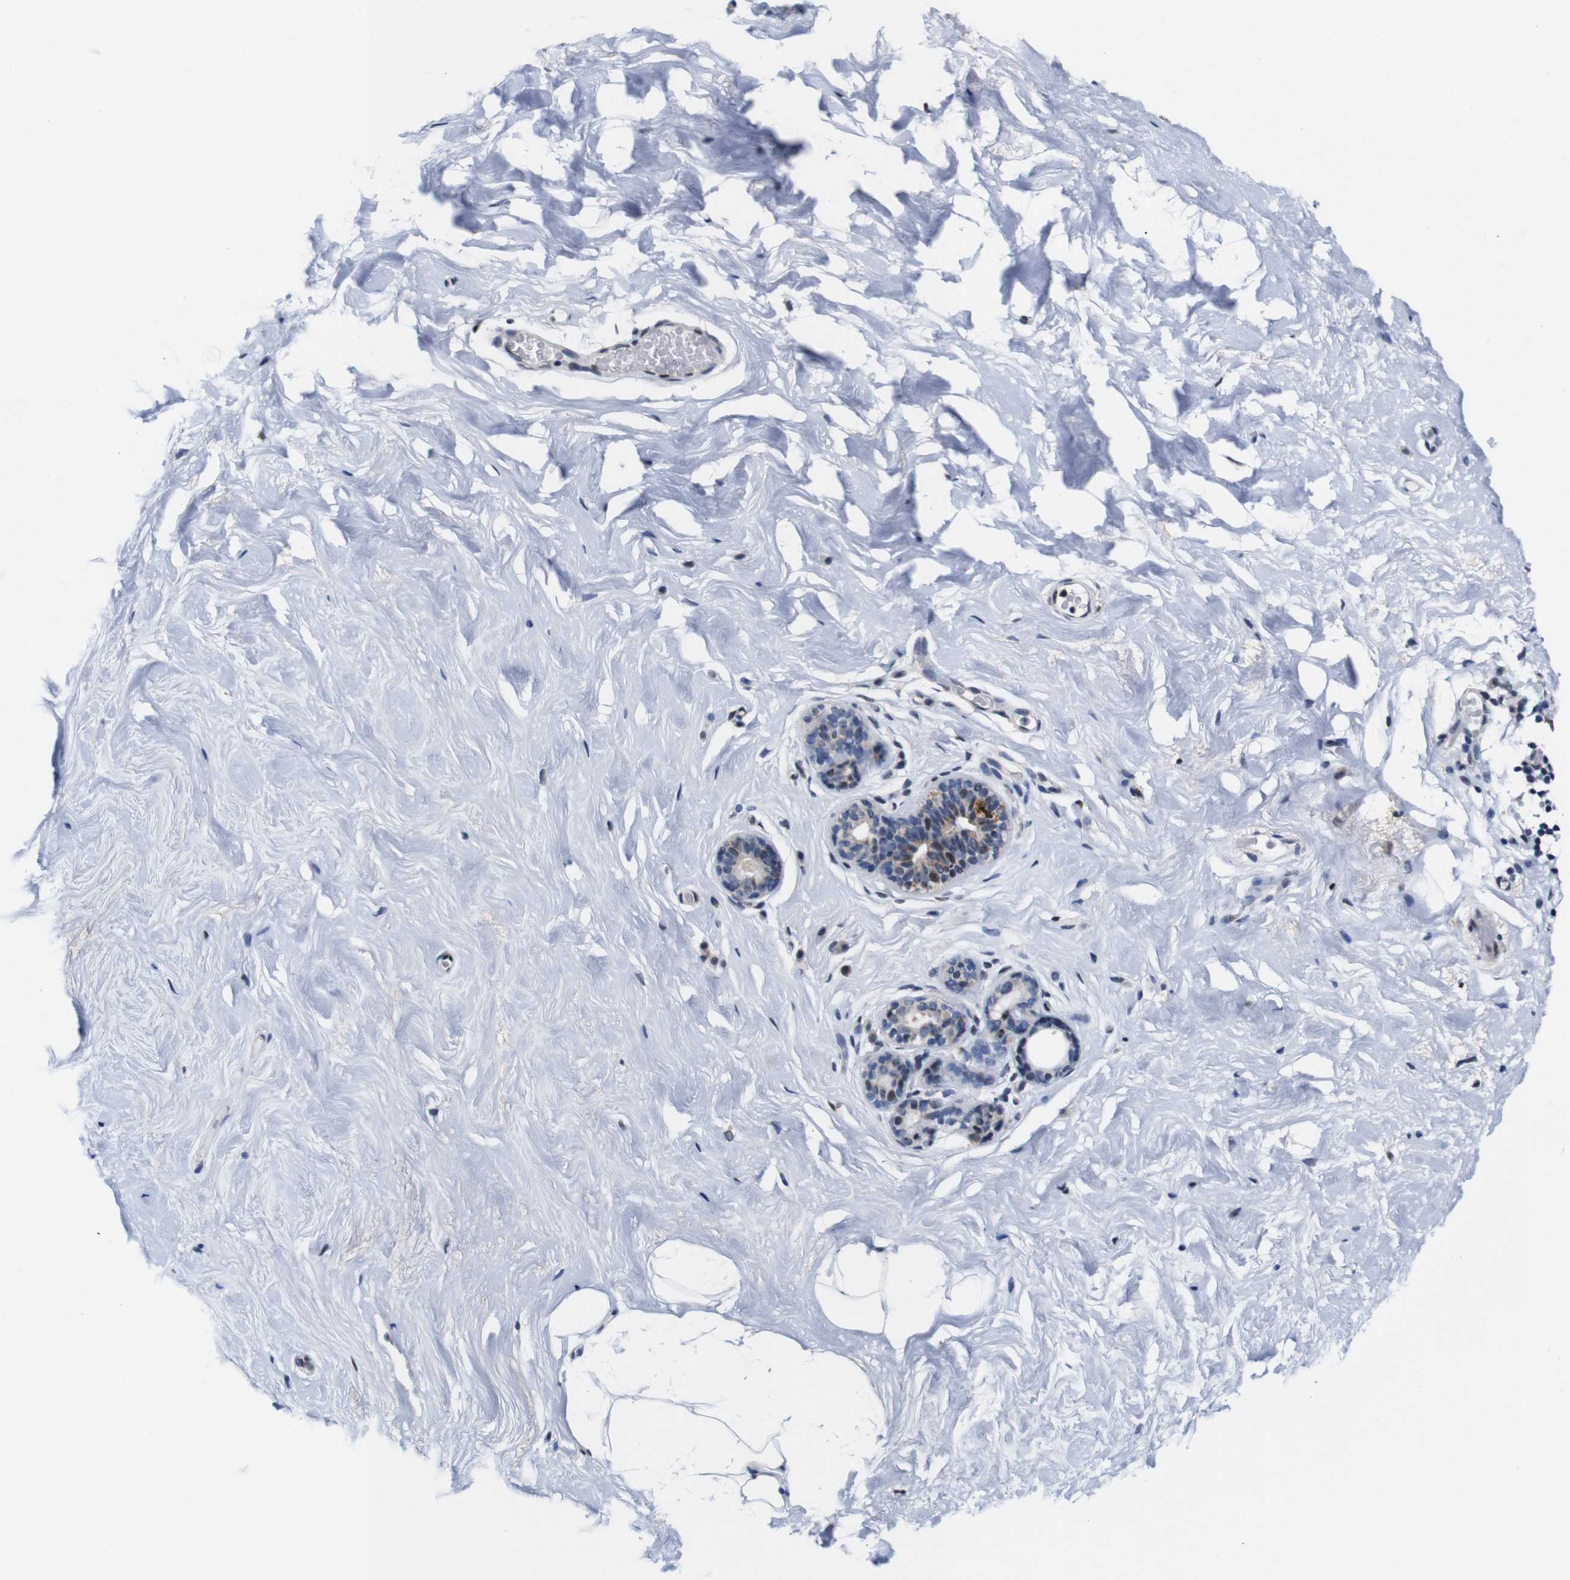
{"staining": {"intensity": "weak", "quantity": "25%-75%", "location": "cytoplasmic/membranous"}, "tissue": "breast", "cell_type": "Adipocytes", "image_type": "normal", "snomed": [{"axis": "morphology", "description": "Normal tissue, NOS"}, {"axis": "topography", "description": "Breast"}], "caption": "Approximately 25%-75% of adipocytes in benign breast exhibit weak cytoplasmic/membranous protein staining as visualized by brown immunohistochemical staining.", "gene": "GATA6", "patient": {"sex": "female", "age": 75}}